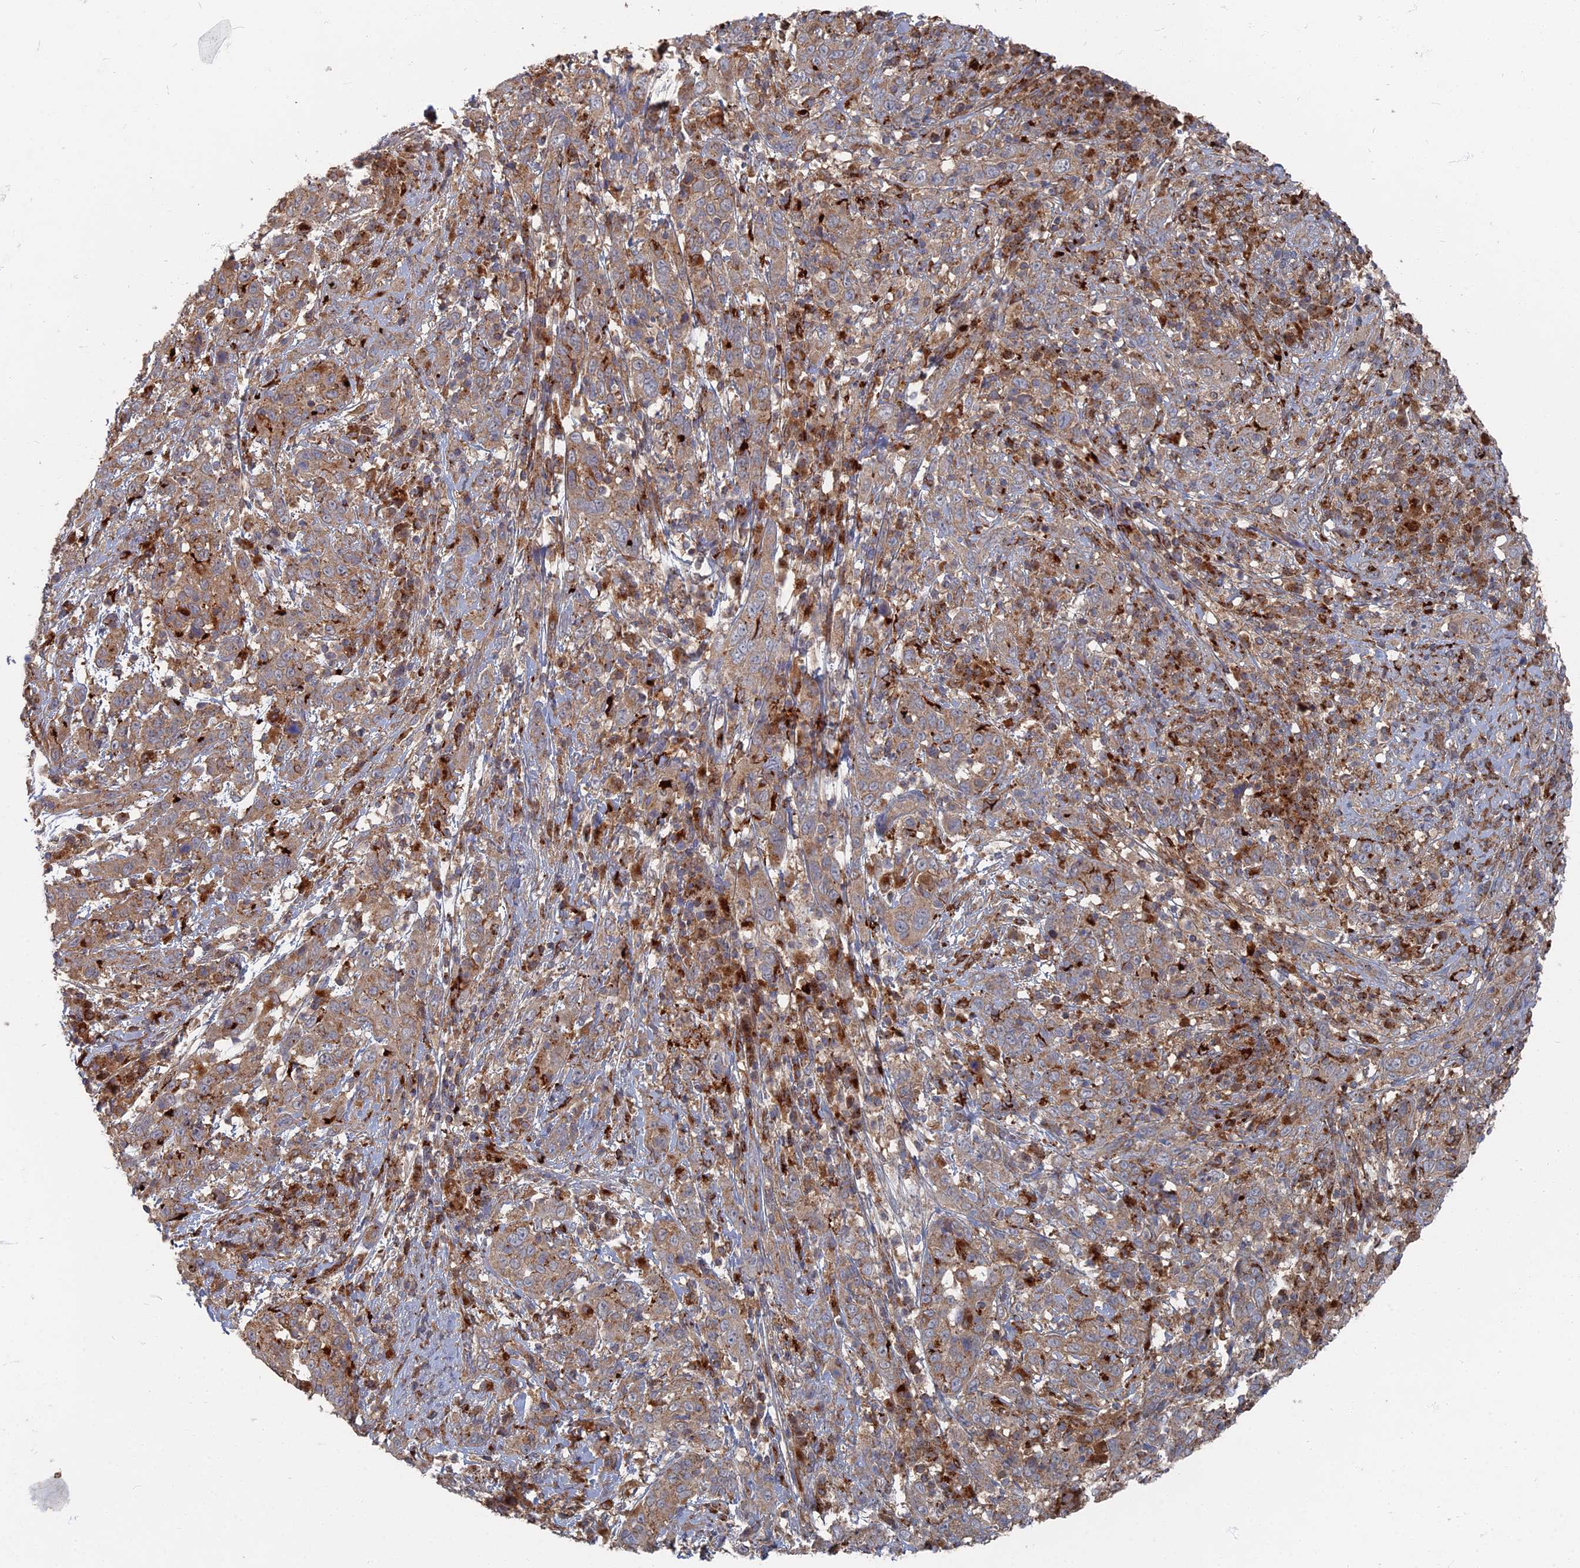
{"staining": {"intensity": "moderate", "quantity": ">75%", "location": "cytoplasmic/membranous"}, "tissue": "cervical cancer", "cell_type": "Tumor cells", "image_type": "cancer", "snomed": [{"axis": "morphology", "description": "Squamous cell carcinoma, NOS"}, {"axis": "topography", "description": "Cervix"}], "caption": "Moderate cytoplasmic/membranous staining for a protein is seen in approximately >75% of tumor cells of squamous cell carcinoma (cervical) using IHC.", "gene": "PPCDC", "patient": {"sex": "female", "age": 46}}